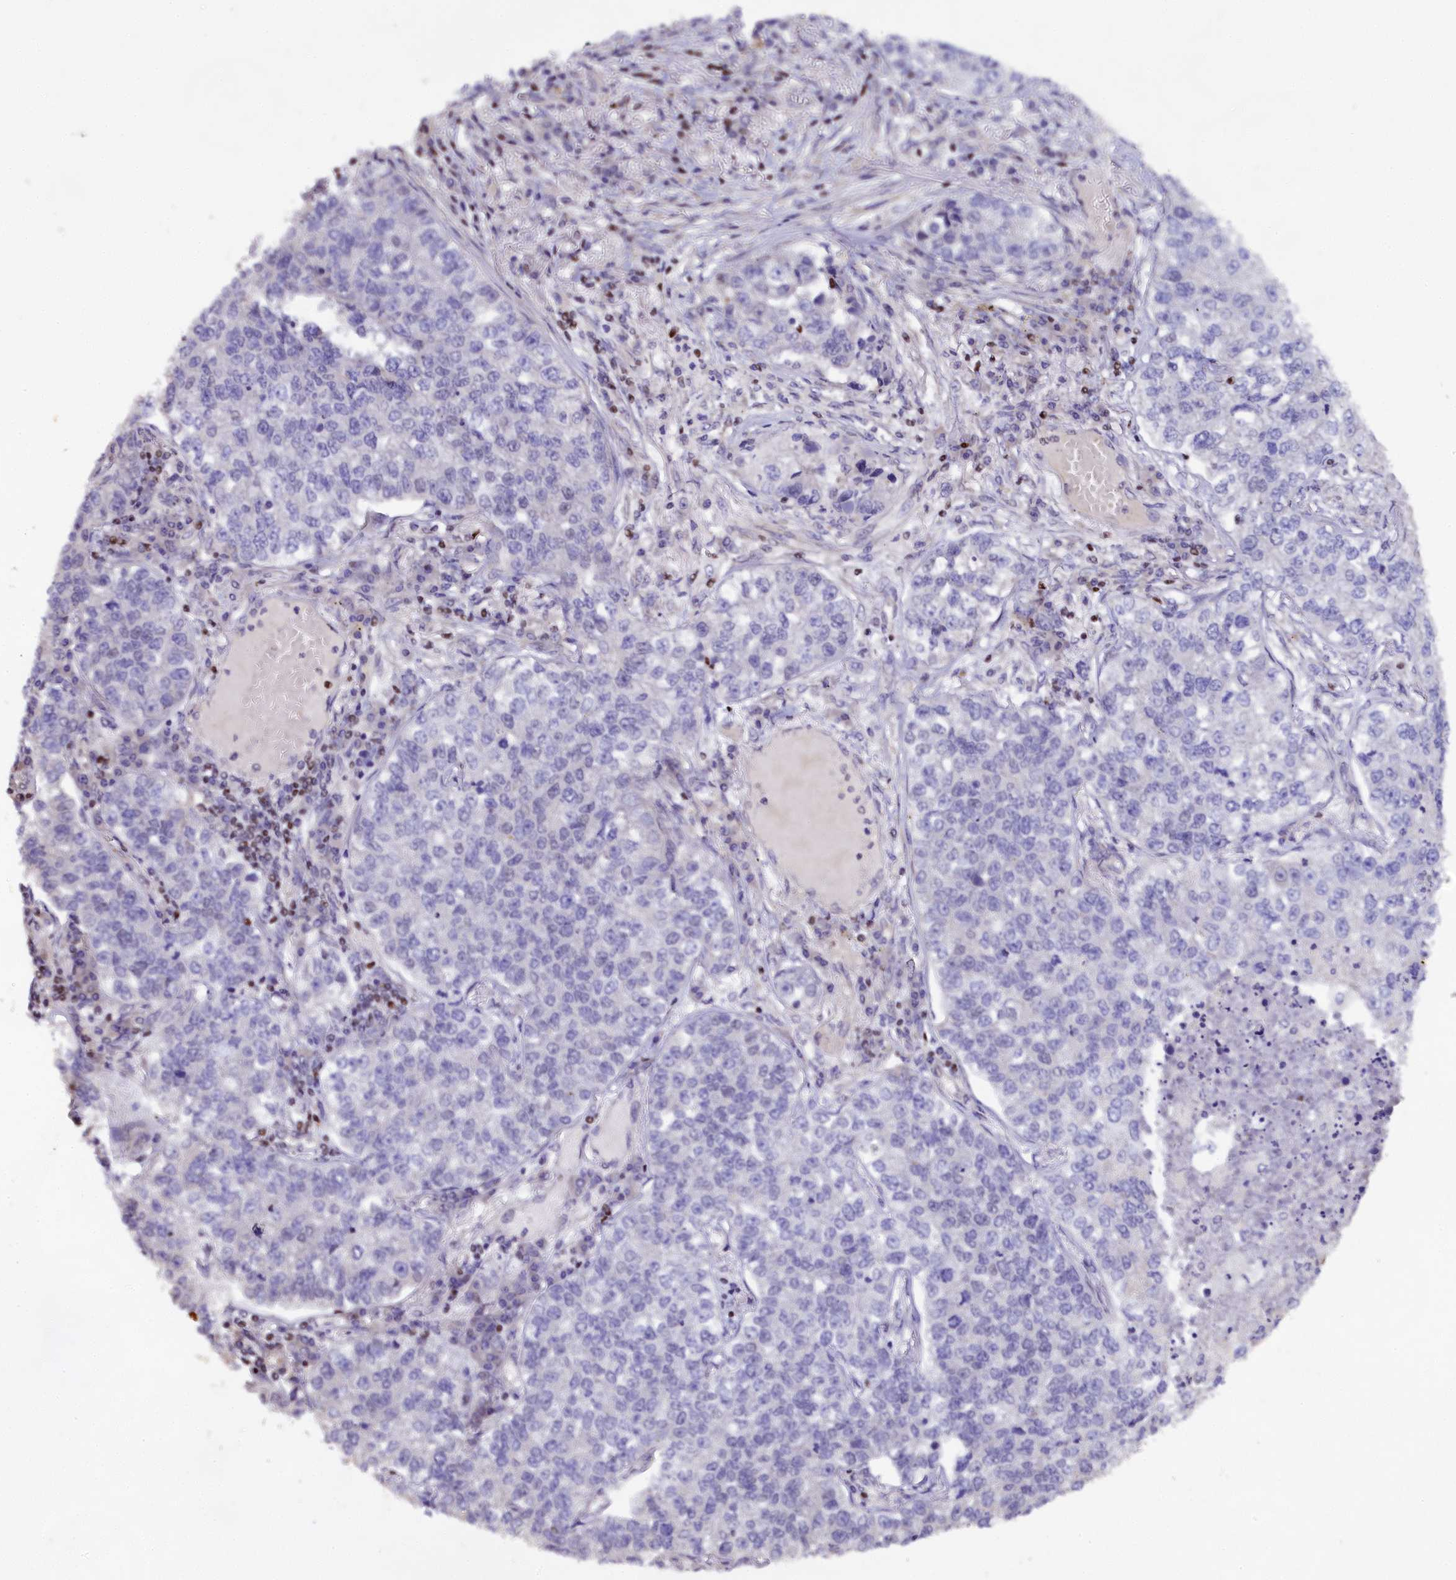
{"staining": {"intensity": "negative", "quantity": "none", "location": "none"}, "tissue": "lung cancer", "cell_type": "Tumor cells", "image_type": "cancer", "snomed": [{"axis": "morphology", "description": "Adenocarcinoma, NOS"}, {"axis": "topography", "description": "Lung"}], "caption": "A histopathology image of human lung cancer (adenocarcinoma) is negative for staining in tumor cells.", "gene": "SP4", "patient": {"sex": "male", "age": 49}}